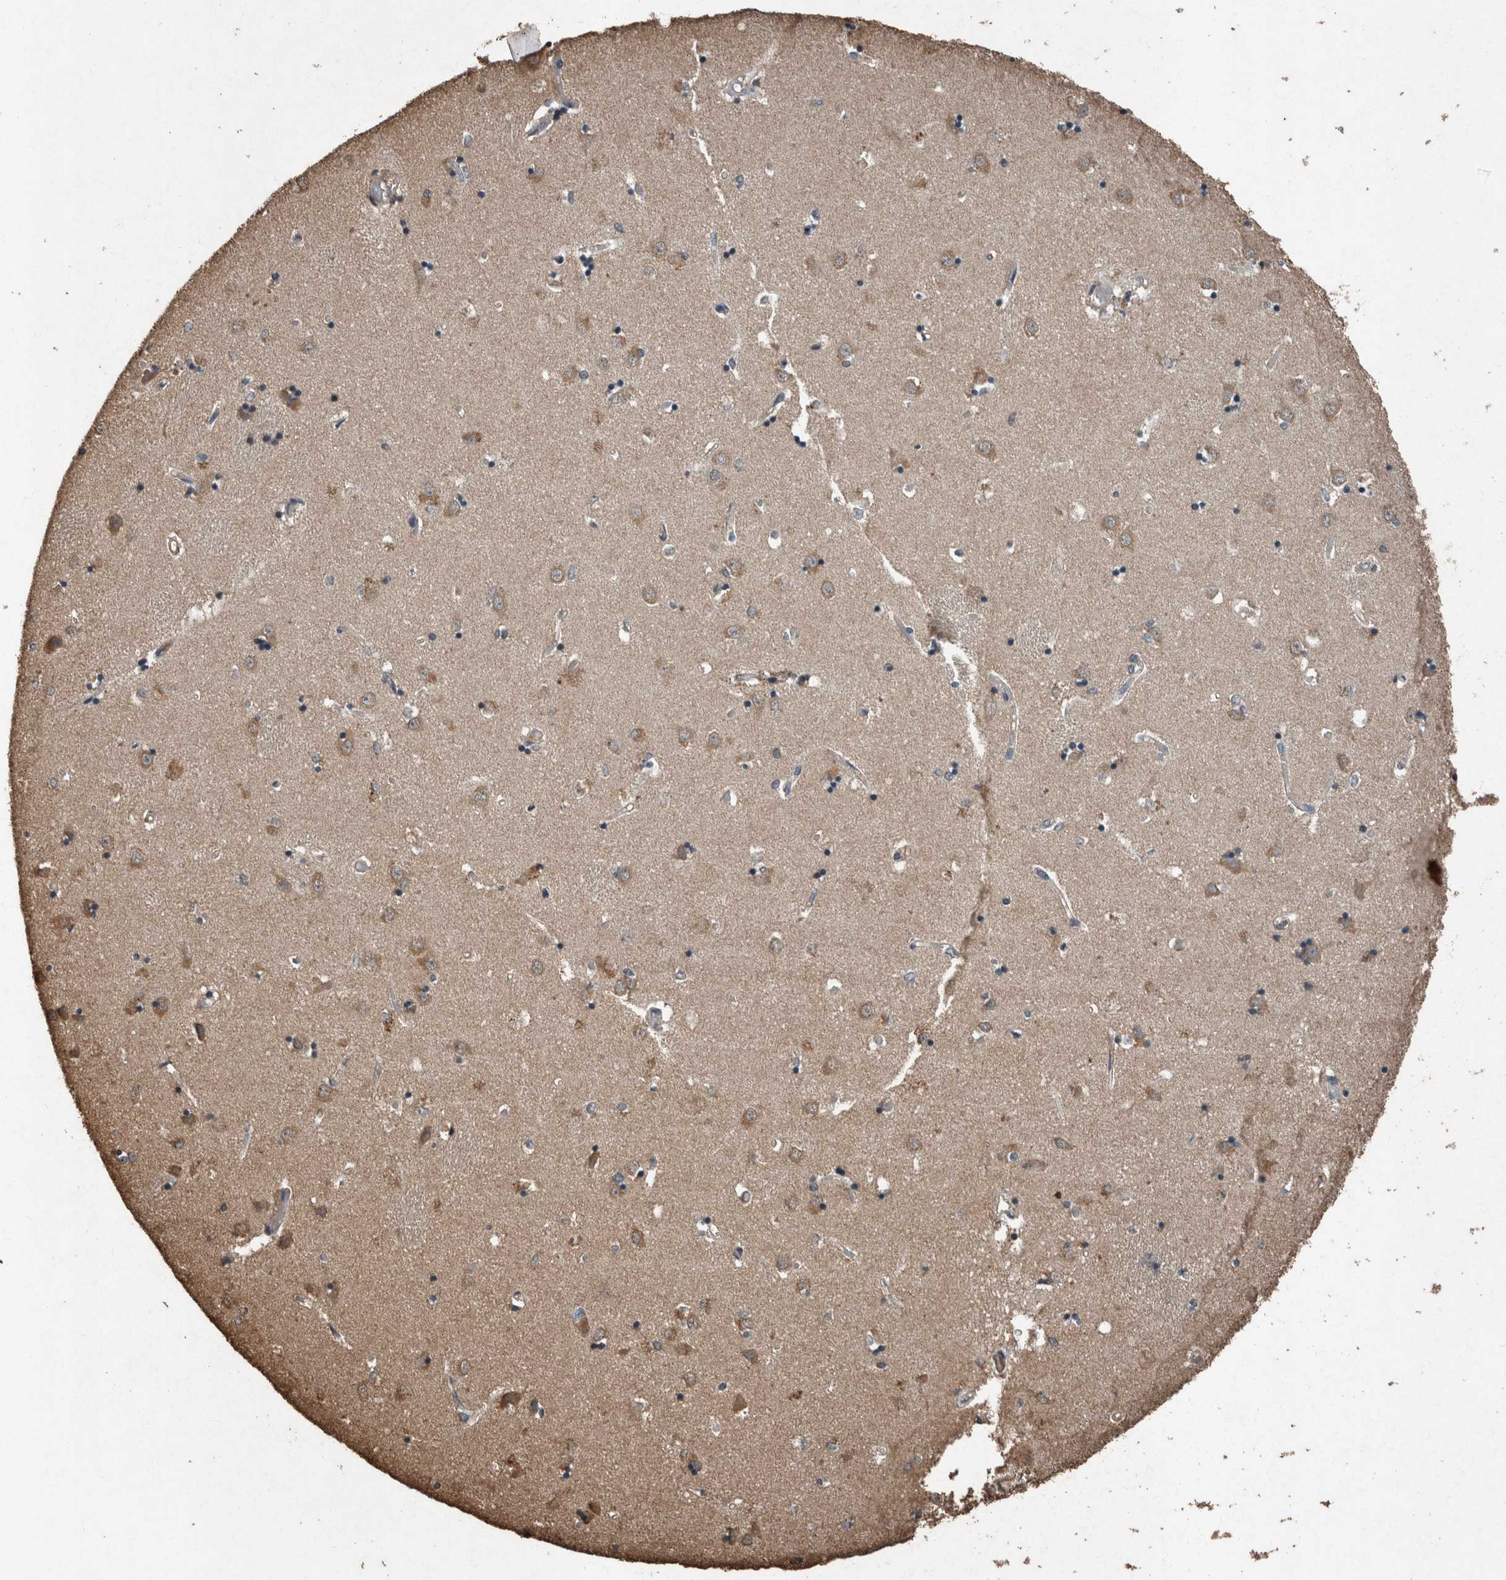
{"staining": {"intensity": "moderate", "quantity": "25%-75%", "location": "cytoplasmic/membranous"}, "tissue": "caudate", "cell_type": "Glial cells", "image_type": "normal", "snomed": [{"axis": "morphology", "description": "Normal tissue, NOS"}, {"axis": "topography", "description": "Lateral ventricle wall"}], "caption": "This histopathology image reveals immunohistochemistry staining of benign caudate, with medium moderate cytoplasmic/membranous expression in about 25%-75% of glial cells.", "gene": "FGFRL1", "patient": {"sex": "male", "age": 45}}